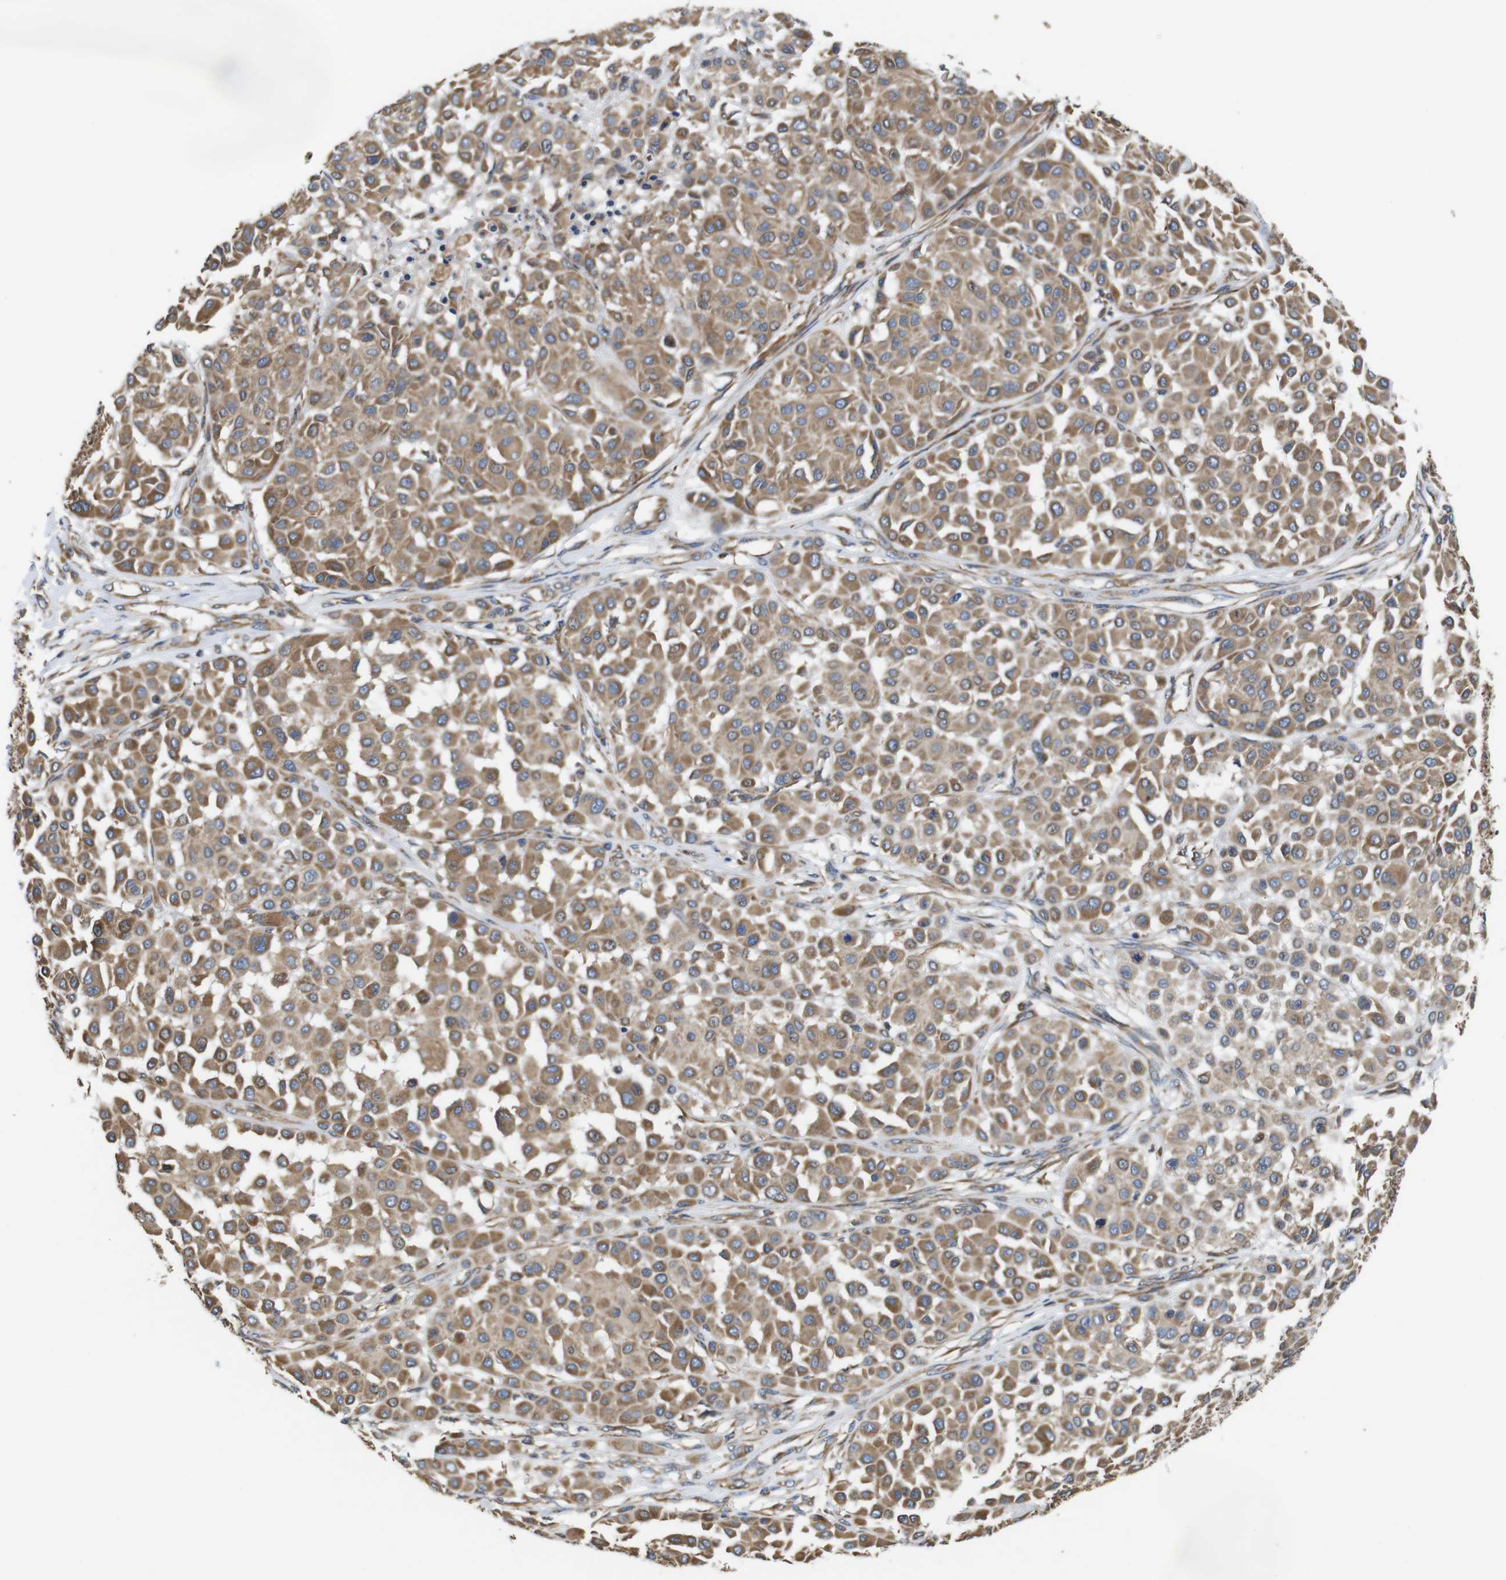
{"staining": {"intensity": "moderate", "quantity": ">75%", "location": "cytoplasmic/membranous"}, "tissue": "melanoma", "cell_type": "Tumor cells", "image_type": "cancer", "snomed": [{"axis": "morphology", "description": "Malignant melanoma, Metastatic site"}, {"axis": "topography", "description": "Soft tissue"}], "caption": "Protein expression analysis of human melanoma reveals moderate cytoplasmic/membranous expression in approximately >75% of tumor cells. (DAB (3,3'-diaminobenzidine) IHC, brown staining for protein, blue staining for nuclei).", "gene": "POMK", "patient": {"sex": "male", "age": 41}}